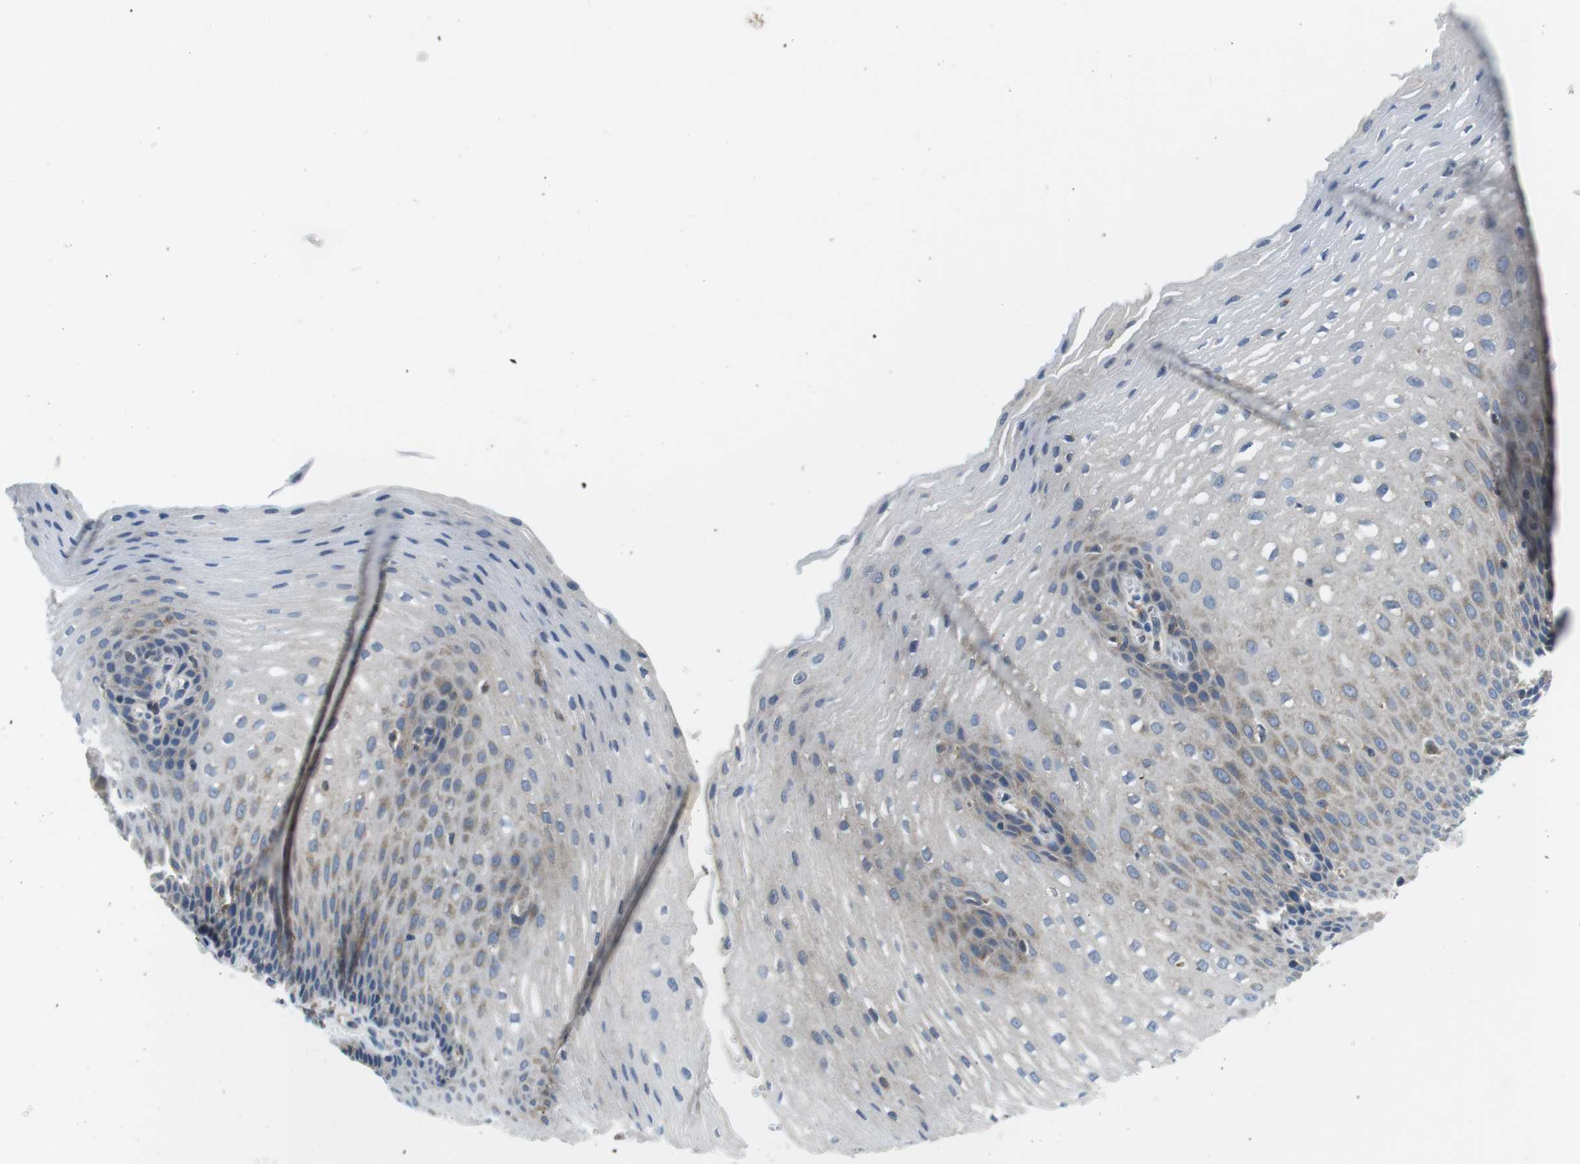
{"staining": {"intensity": "weak", "quantity": "<25%", "location": "cytoplasmic/membranous"}, "tissue": "esophagus", "cell_type": "Squamous epithelial cells", "image_type": "normal", "snomed": [{"axis": "morphology", "description": "Normal tissue, NOS"}, {"axis": "topography", "description": "Esophagus"}], "caption": "High power microscopy photomicrograph of an immunohistochemistry photomicrograph of unremarkable esophagus, revealing no significant expression in squamous epithelial cells.", "gene": "PIK3CD", "patient": {"sex": "male", "age": 48}}